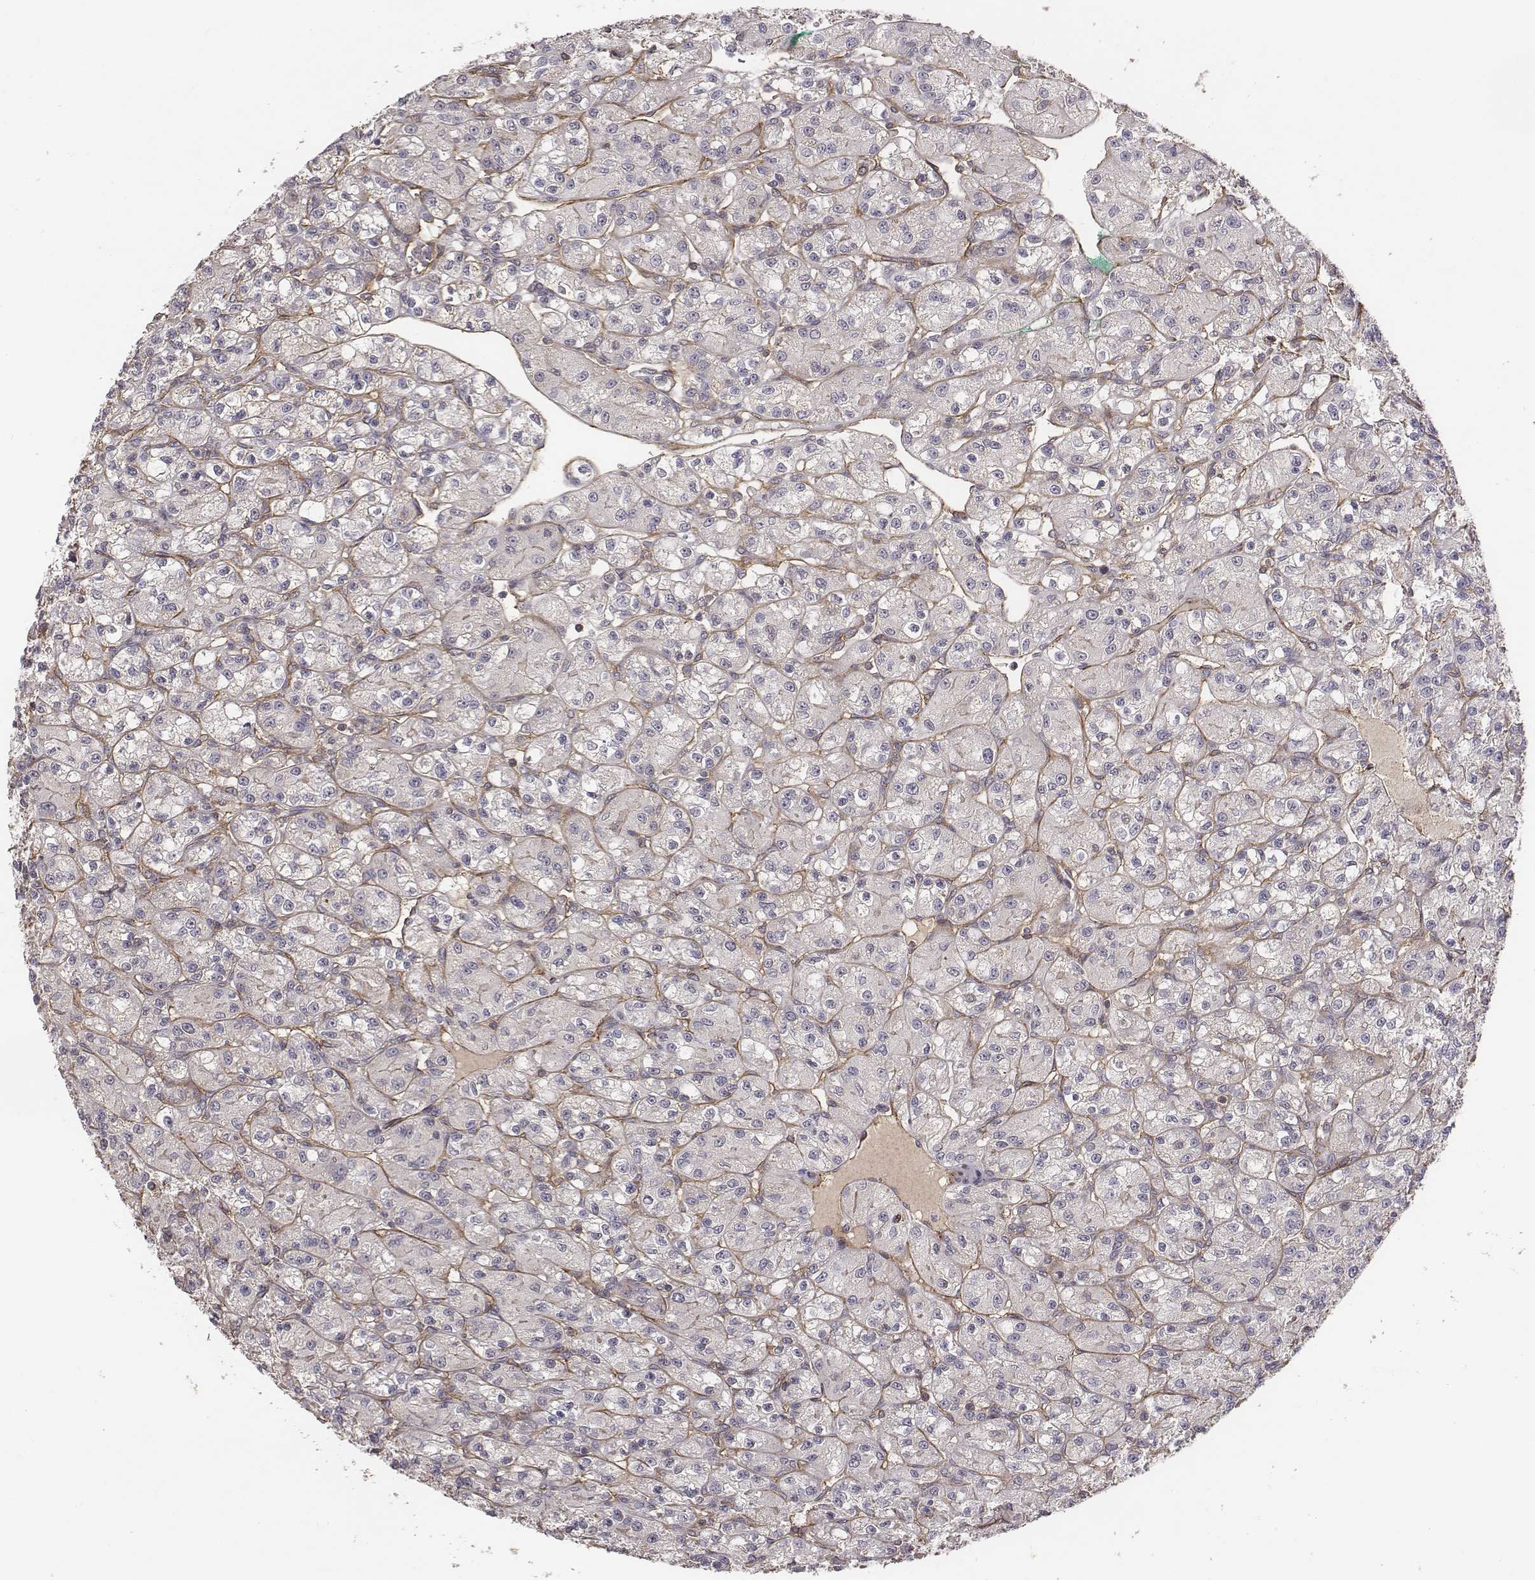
{"staining": {"intensity": "negative", "quantity": "none", "location": "none"}, "tissue": "renal cancer", "cell_type": "Tumor cells", "image_type": "cancer", "snomed": [{"axis": "morphology", "description": "Adenocarcinoma, NOS"}, {"axis": "topography", "description": "Kidney"}], "caption": "A photomicrograph of renal cancer stained for a protein demonstrates no brown staining in tumor cells.", "gene": "PTPRG", "patient": {"sex": "female", "age": 70}}